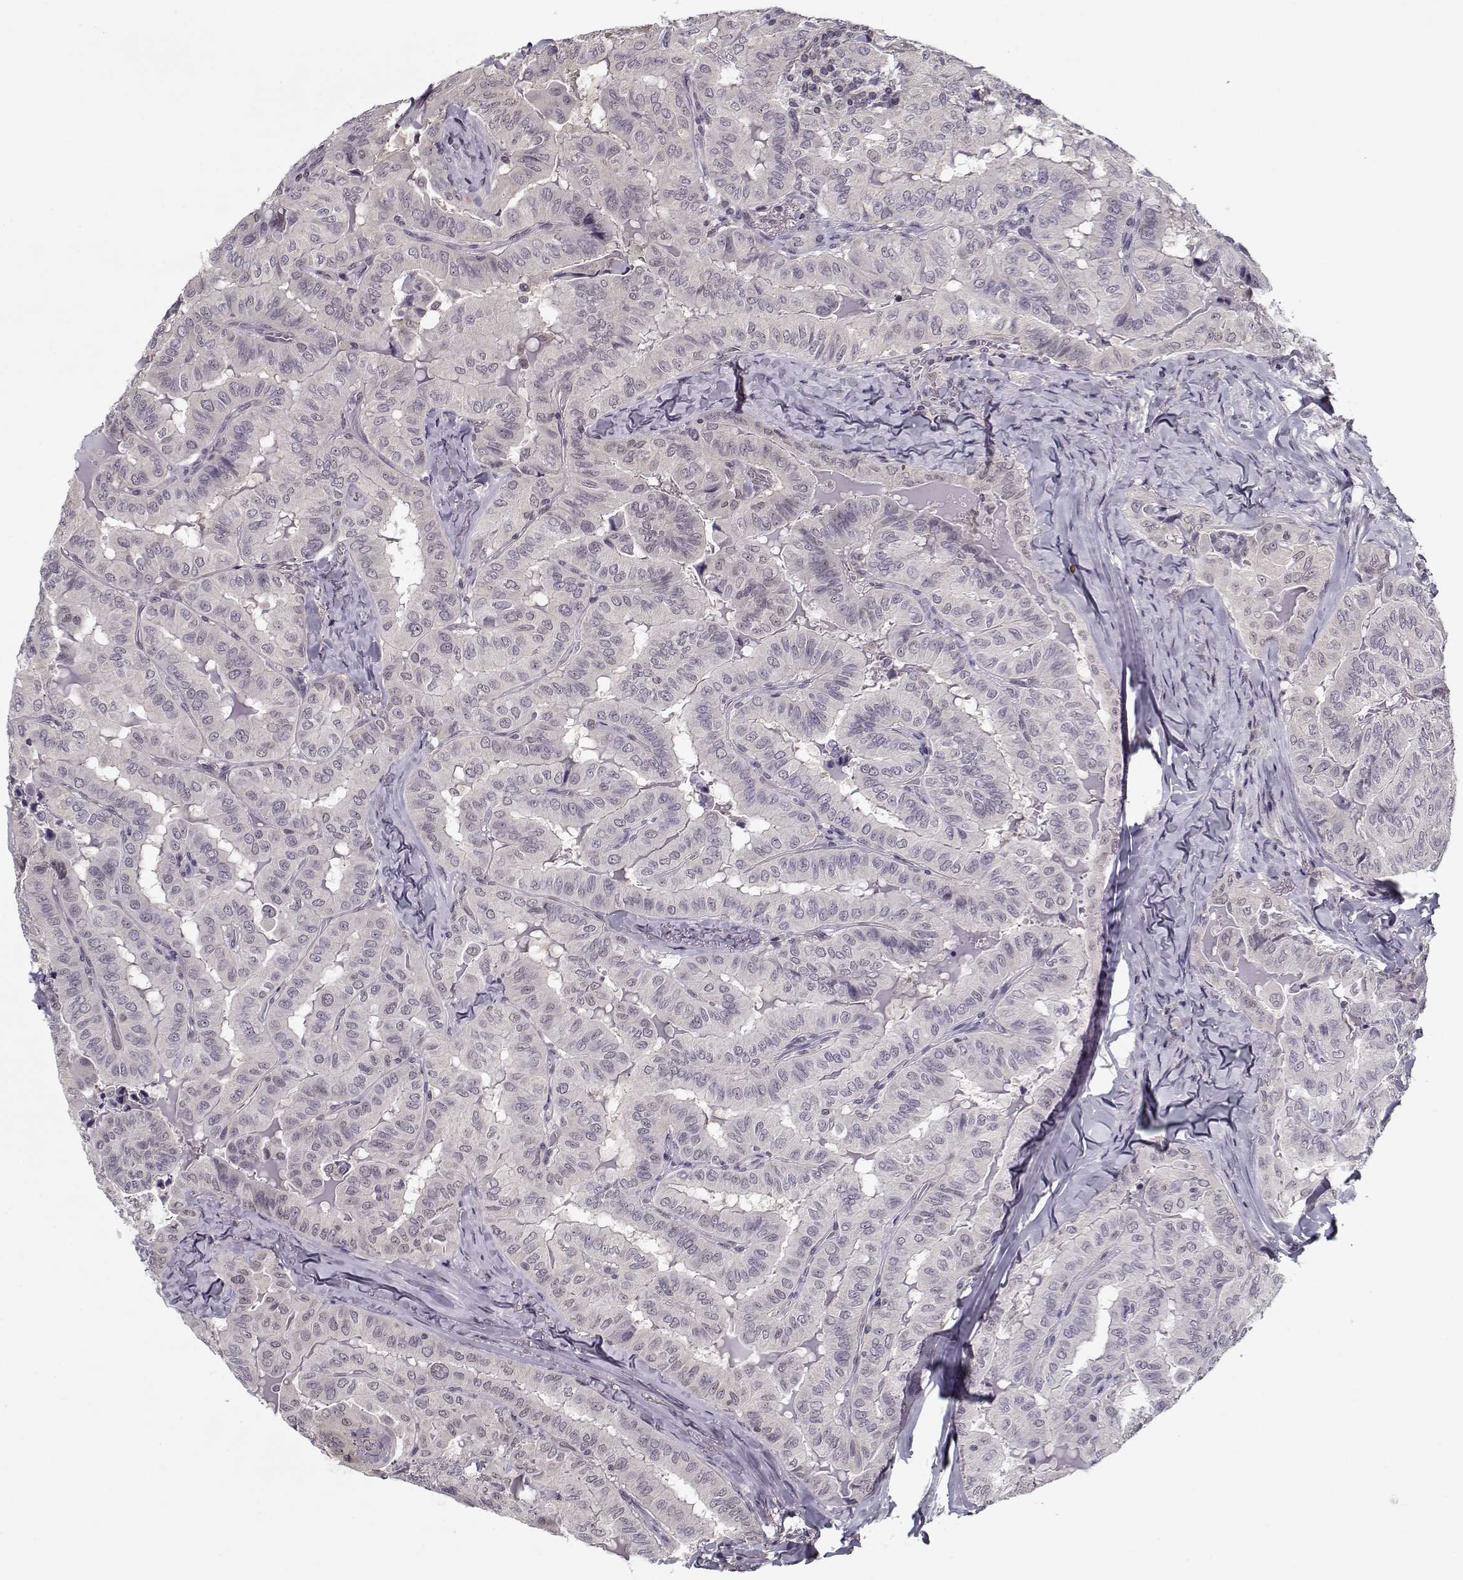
{"staining": {"intensity": "negative", "quantity": "none", "location": "none"}, "tissue": "thyroid cancer", "cell_type": "Tumor cells", "image_type": "cancer", "snomed": [{"axis": "morphology", "description": "Papillary adenocarcinoma, NOS"}, {"axis": "topography", "description": "Thyroid gland"}], "caption": "This is an immunohistochemistry micrograph of thyroid cancer (papillary adenocarcinoma). There is no expression in tumor cells.", "gene": "TESPA1", "patient": {"sex": "female", "age": 68}}